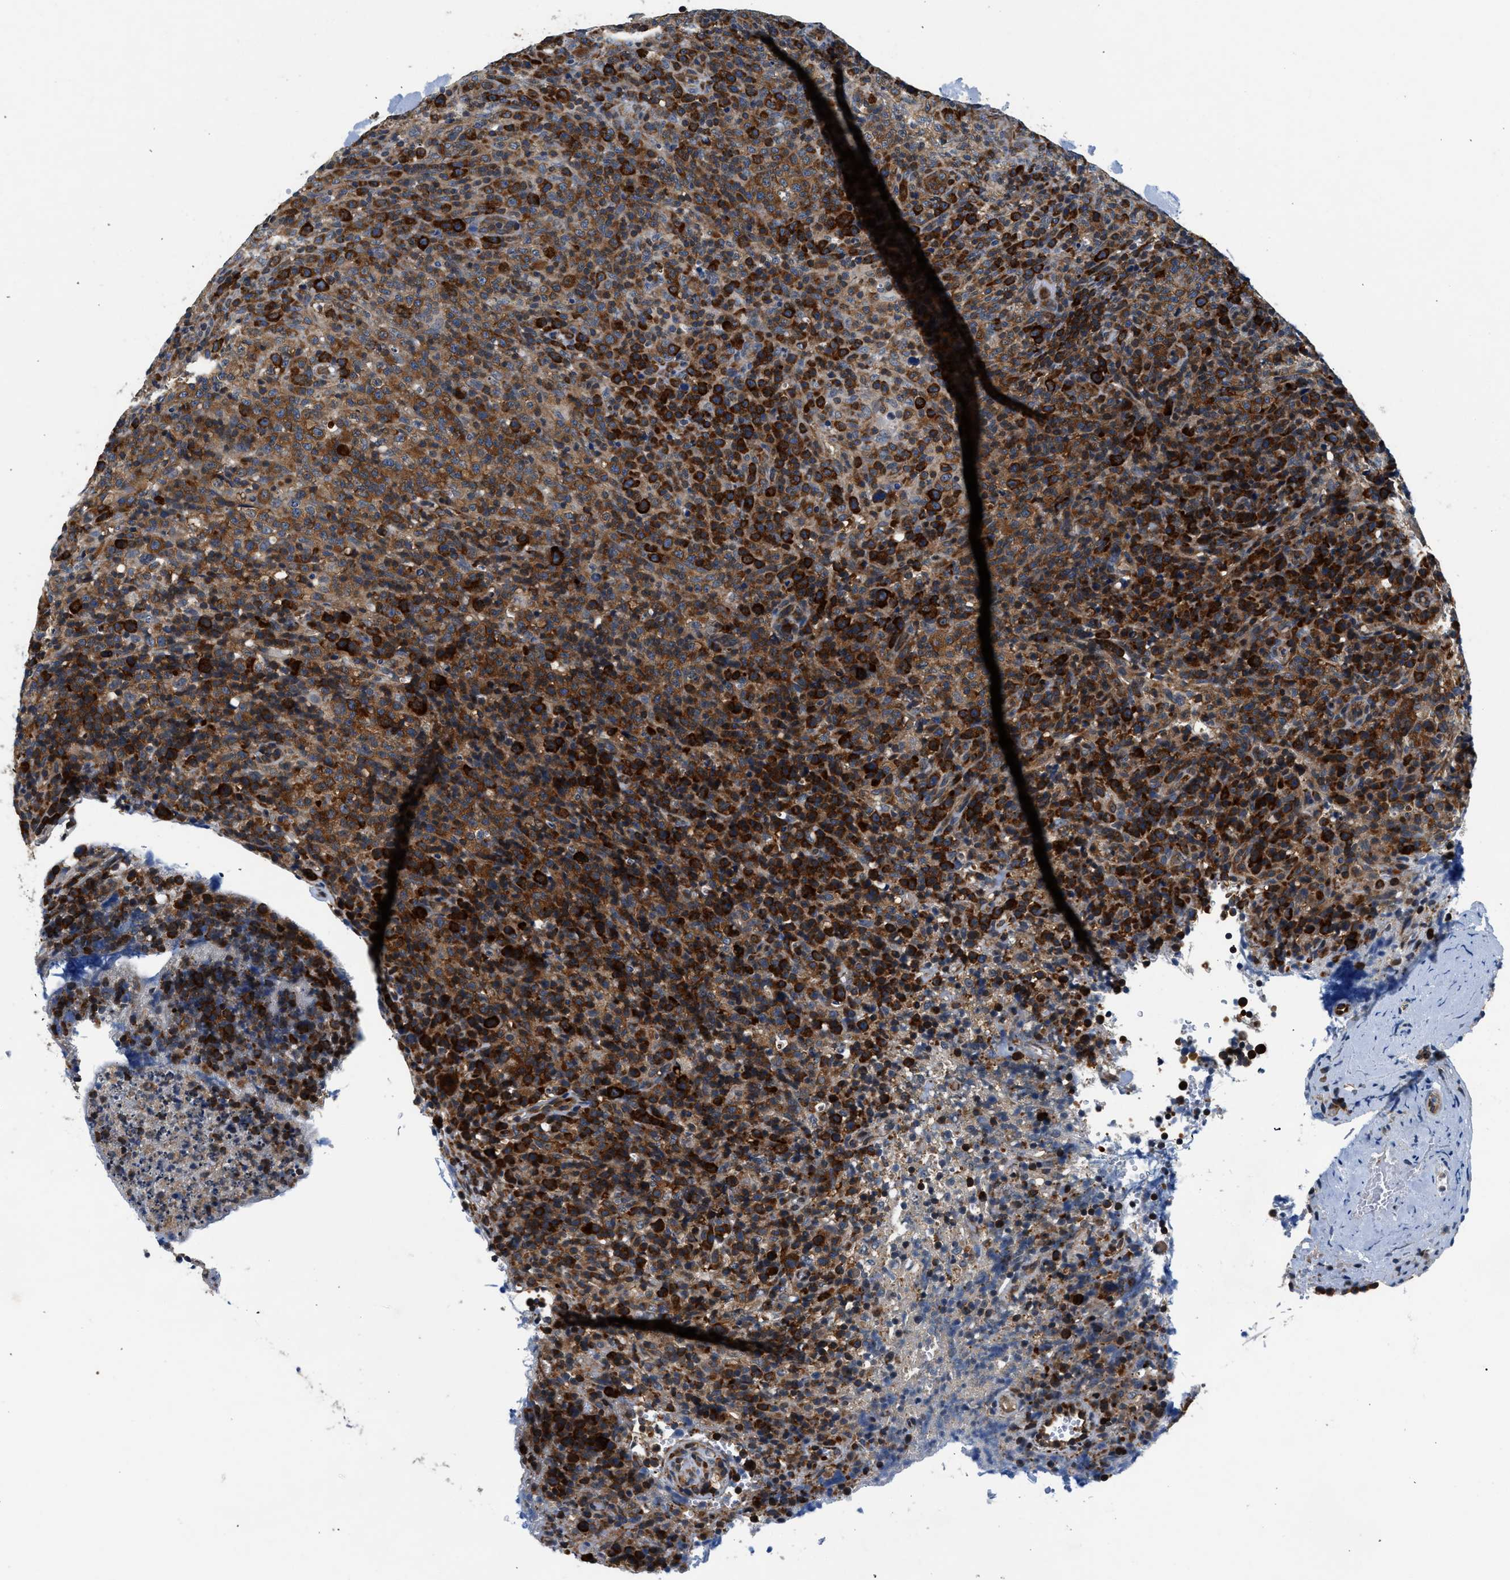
{"staining": {"intensity": "strong", "quantity": ">75%", "location": "cytoplasmic/membranous"}, "tissue": "lymphoma", "cell_type": "Tumor cells", "image_type": "cancer", "snomed": [{"axis": "morphology", "description": "Malignant lymphoma, non-Hodgkin's type, High grade"}, {"axis": "topography", "description": "Lymph node"}], "caption": "Immunohistochemistry micrograph of human lymphoma stained for a protein (brown), which shows high levels of strong cytoplasmic/membranous positivity in approximately >75% of tumor cells.", "gene": "PA2G4", "patient": {"sex": "female", "age": 76}}